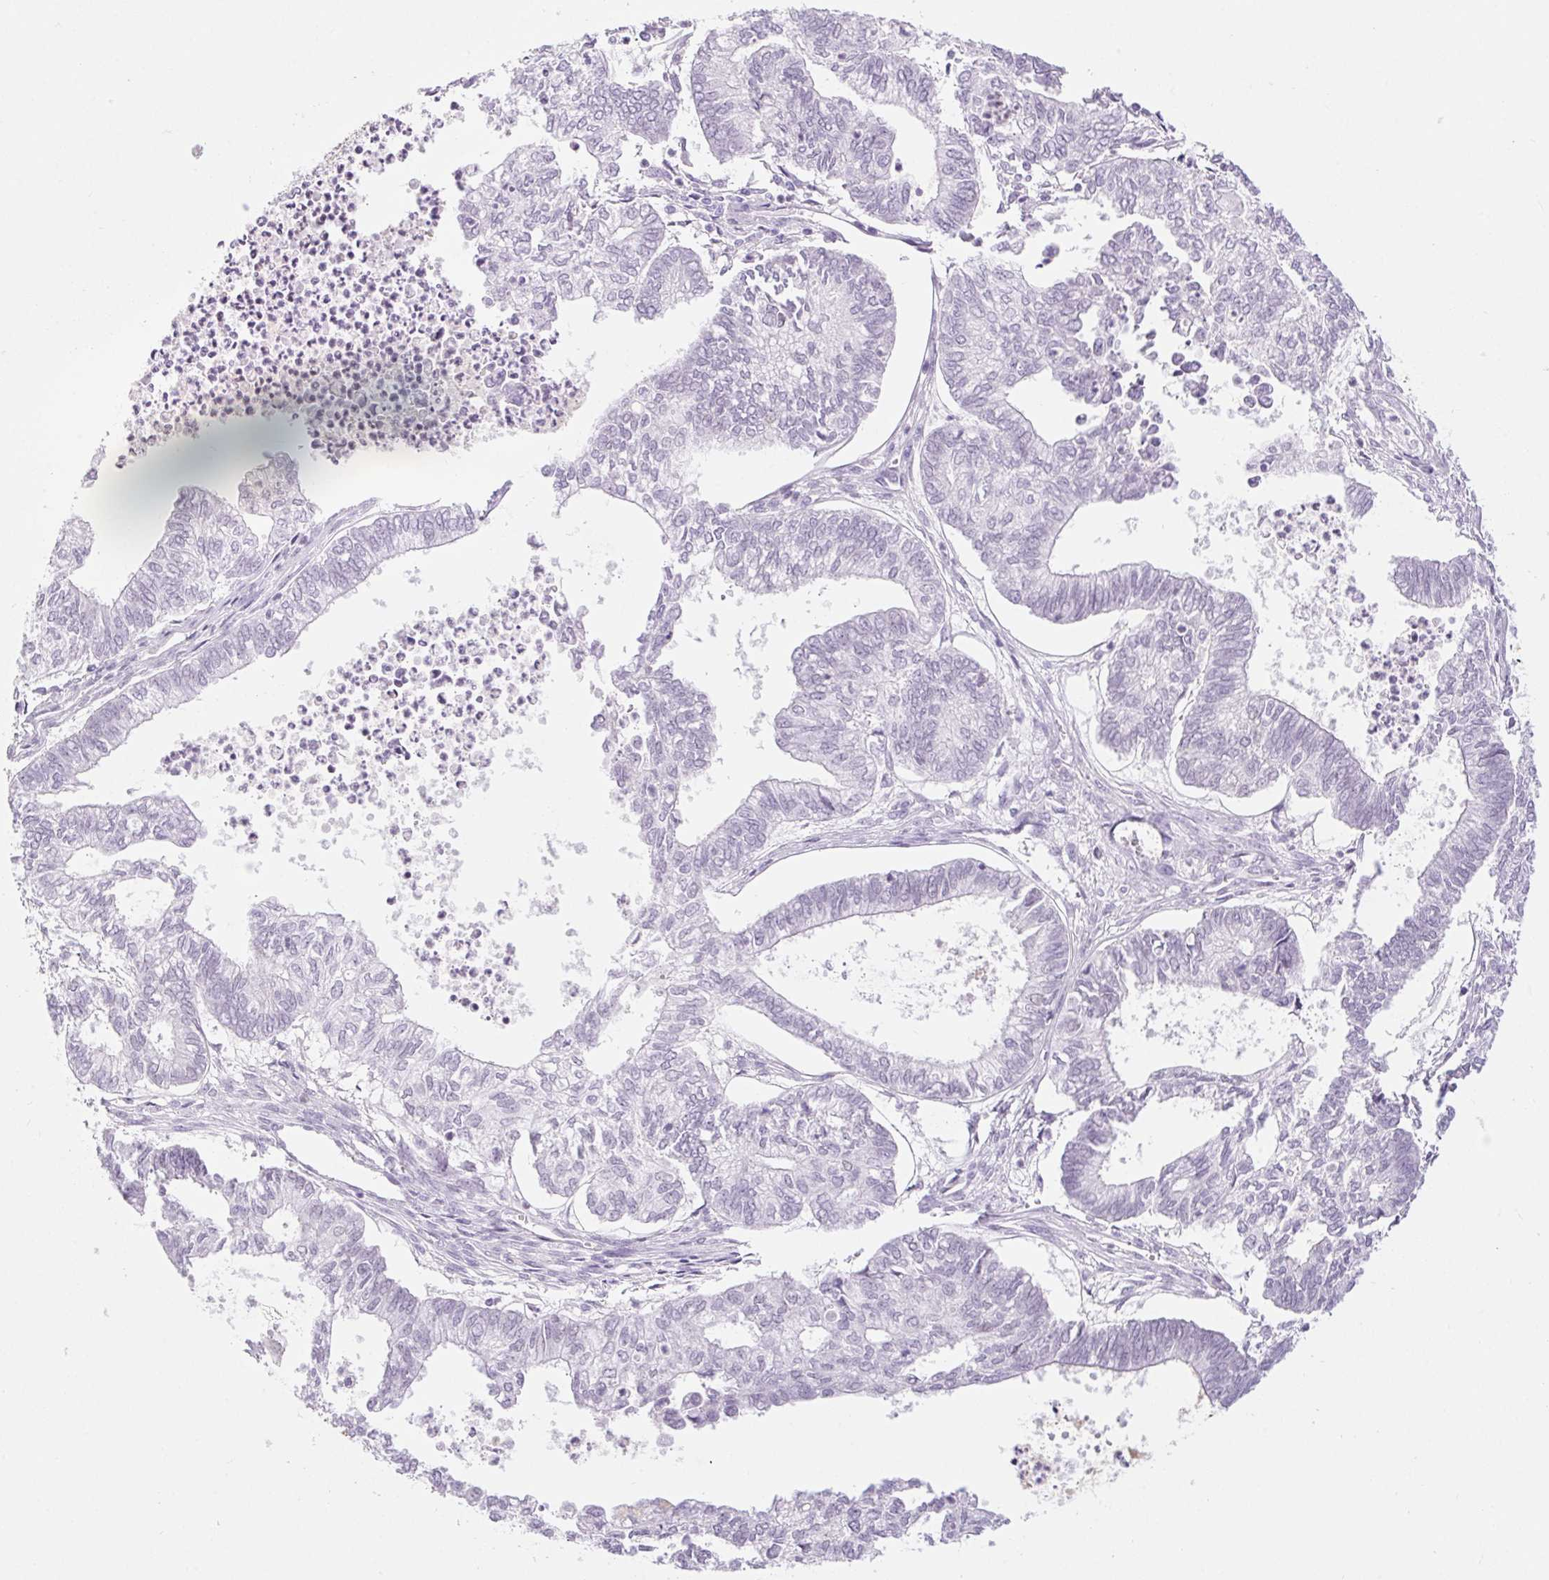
{"staining": {"intensity": "negative", "quantity": "none", "location": "none"}, "tissue": "ovarian cancer", "cell_type": "Tumor cells", "image_type": "cancer", "snomed": [{"axis": "morphology", "description": "Carcinoma, endometroid"}, {"axis": "topography", "description": "Ovary"}], "caption": "There is no significant expression in tumor cells of endometroid carcinoma (ovarian).", "gene": "BCAS1", "patient": {"sex": "female", "age": 64}}